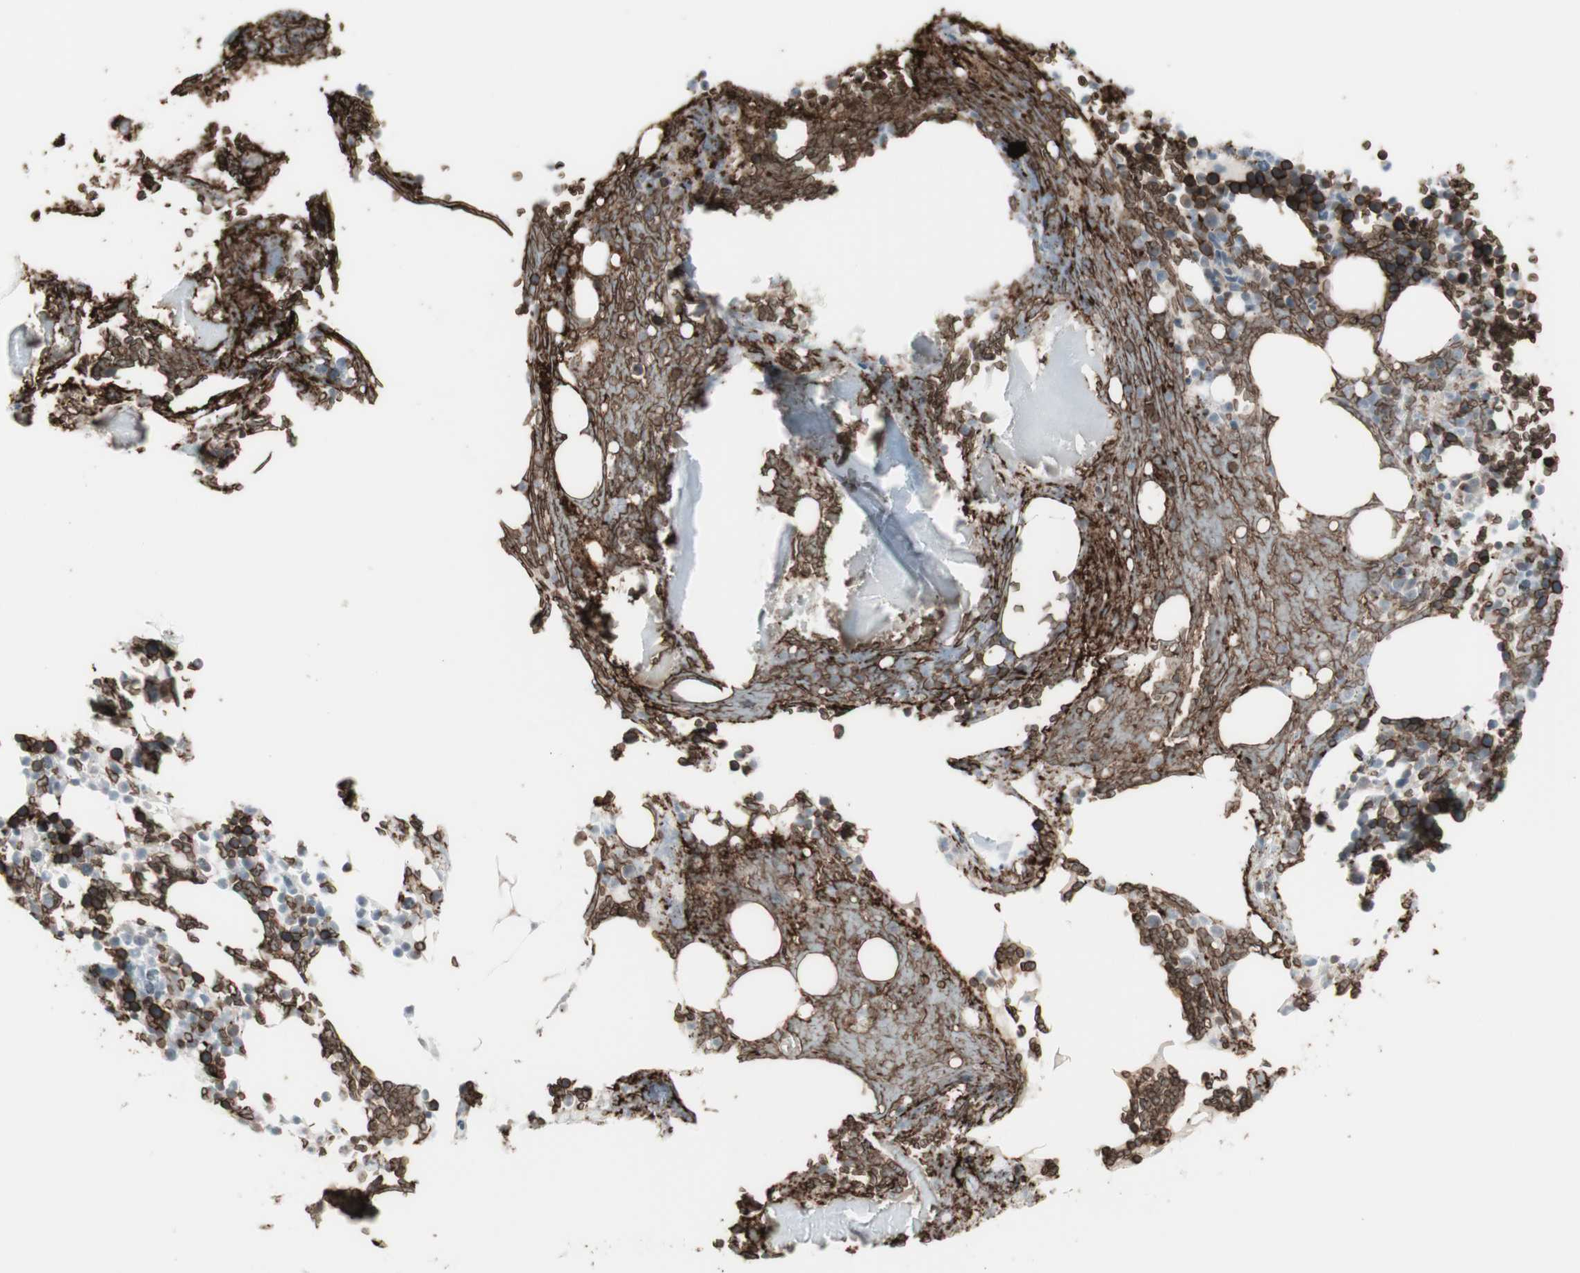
{"staining": {"intensity": "strong", "quantity": ">75%", "location": "cytoplasmic/membranous"}, "tissue": "bone marrow", "cell_type": "Hematopoietic cells", "image_type": "normal", "snomed": [{"axis": "morphology", "description": "Normal tissue, NOS"}, {"axis": "topography", "description": "Bone marrow"}], "caption": "High-power microscopy captured an IHC micrograph of benign bone marrow, revealing strong cytoplasmic/membranous expression in about >75% of hematopoietic cells. (brown staining indicates protein expression, while blue staining denotes nuclei).", "gene": "MAP4K1", "patient": {"sex": "female", "age": 66}}